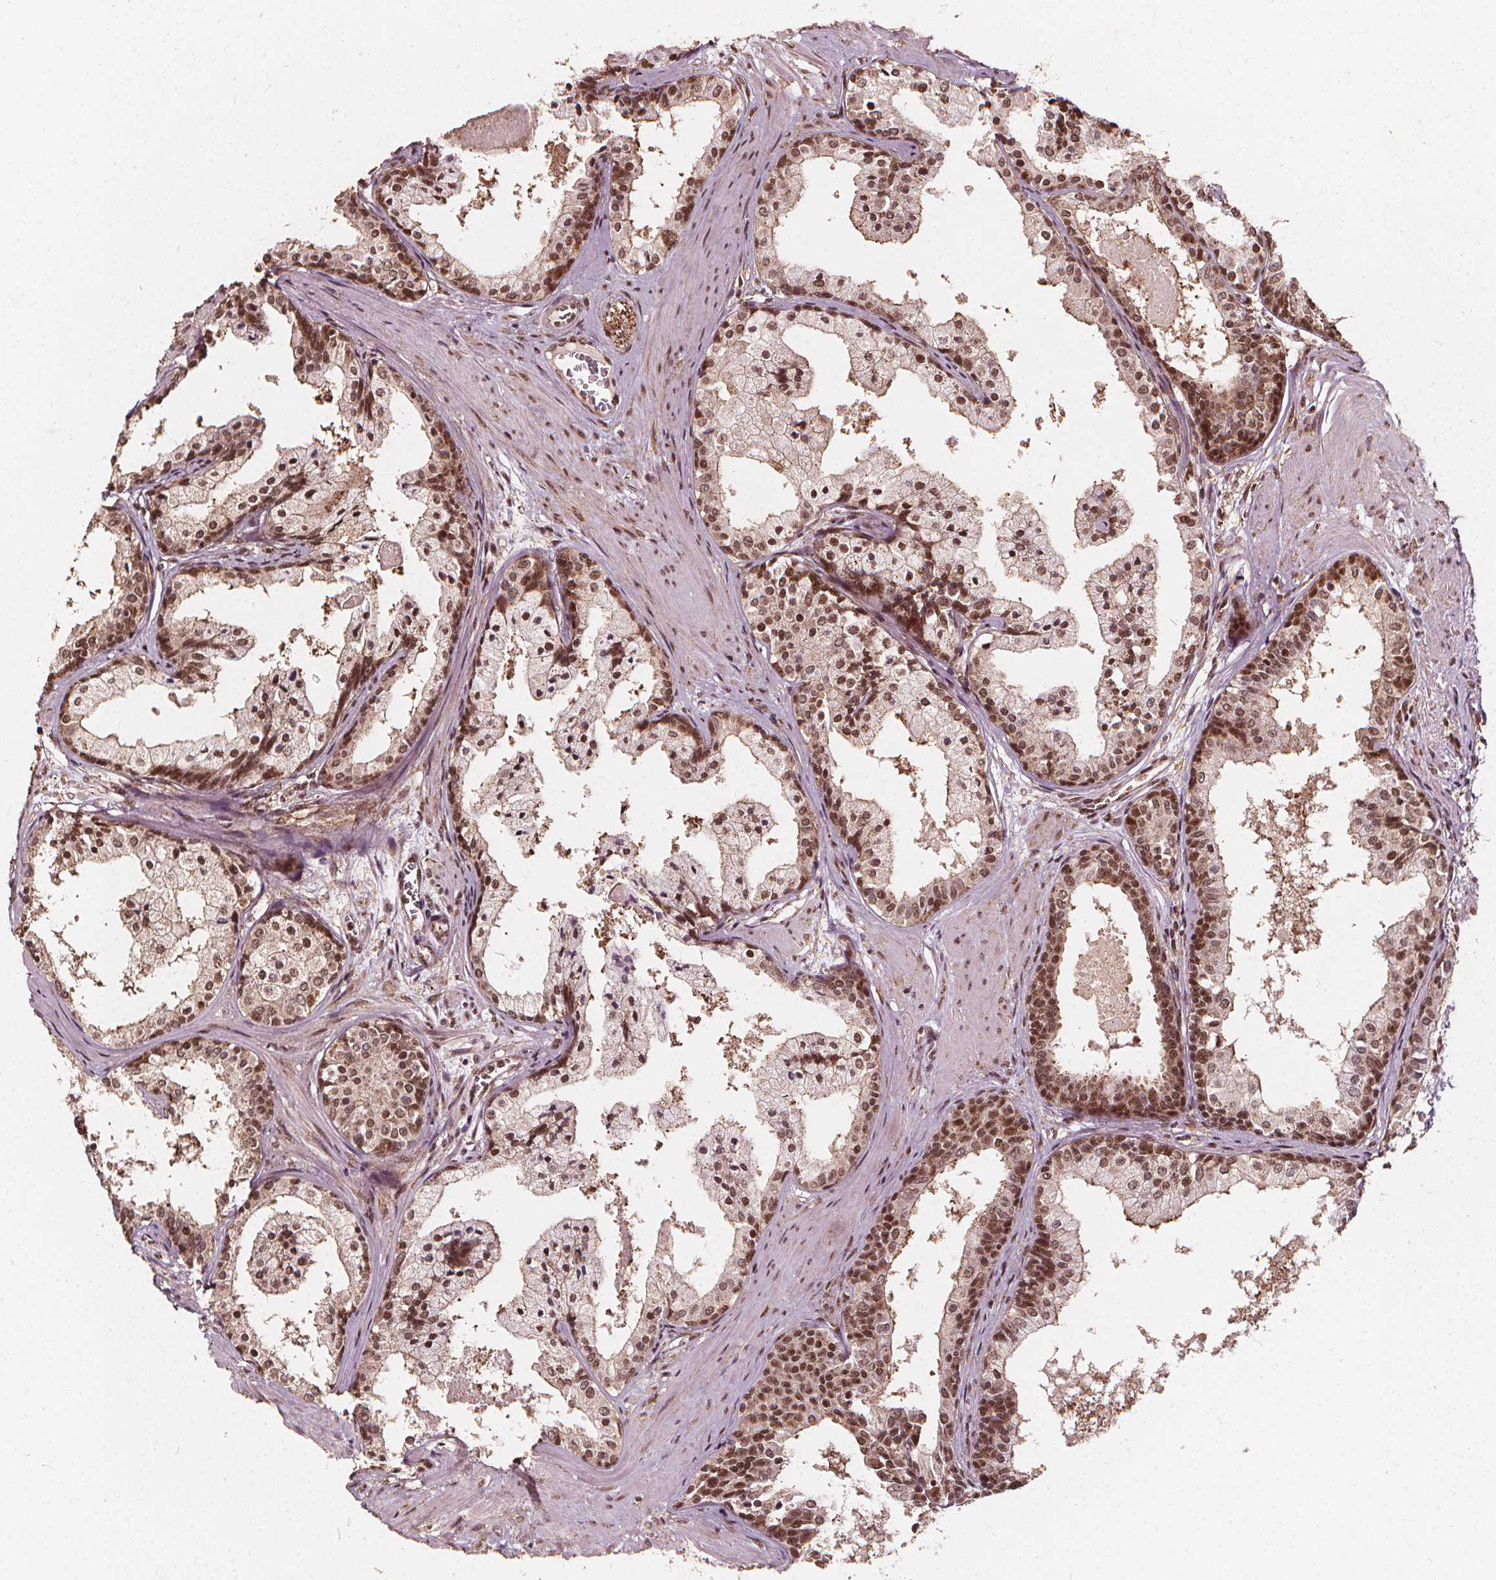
{"staining": {"intensity": "moderate", "quantity": ">75%", "location": "cytoplasmic/membranous,nuclear"}, "tissue": "prostate", "cell_type": "Glandular cells", "image_type": "normal", "snomed": [{"axis": "morphology", "description": "Normal tissue, NOS"}, {"axis": "topography", "description": "Prostate"}], "caption": "Immunohistochemistry (IHC) histopathology image of benign prostate: prostate stained using immunohistochemistry (IHC) displays medium levels of moderate protein expression localized specifically in the cytoplasmic/membranous,nuclear of glandular cells, appearing as a cytoplasmic/membranous,nuclear brown color.", "gene": "SMN1", "patient": {"sex": "male", "age": 61}}